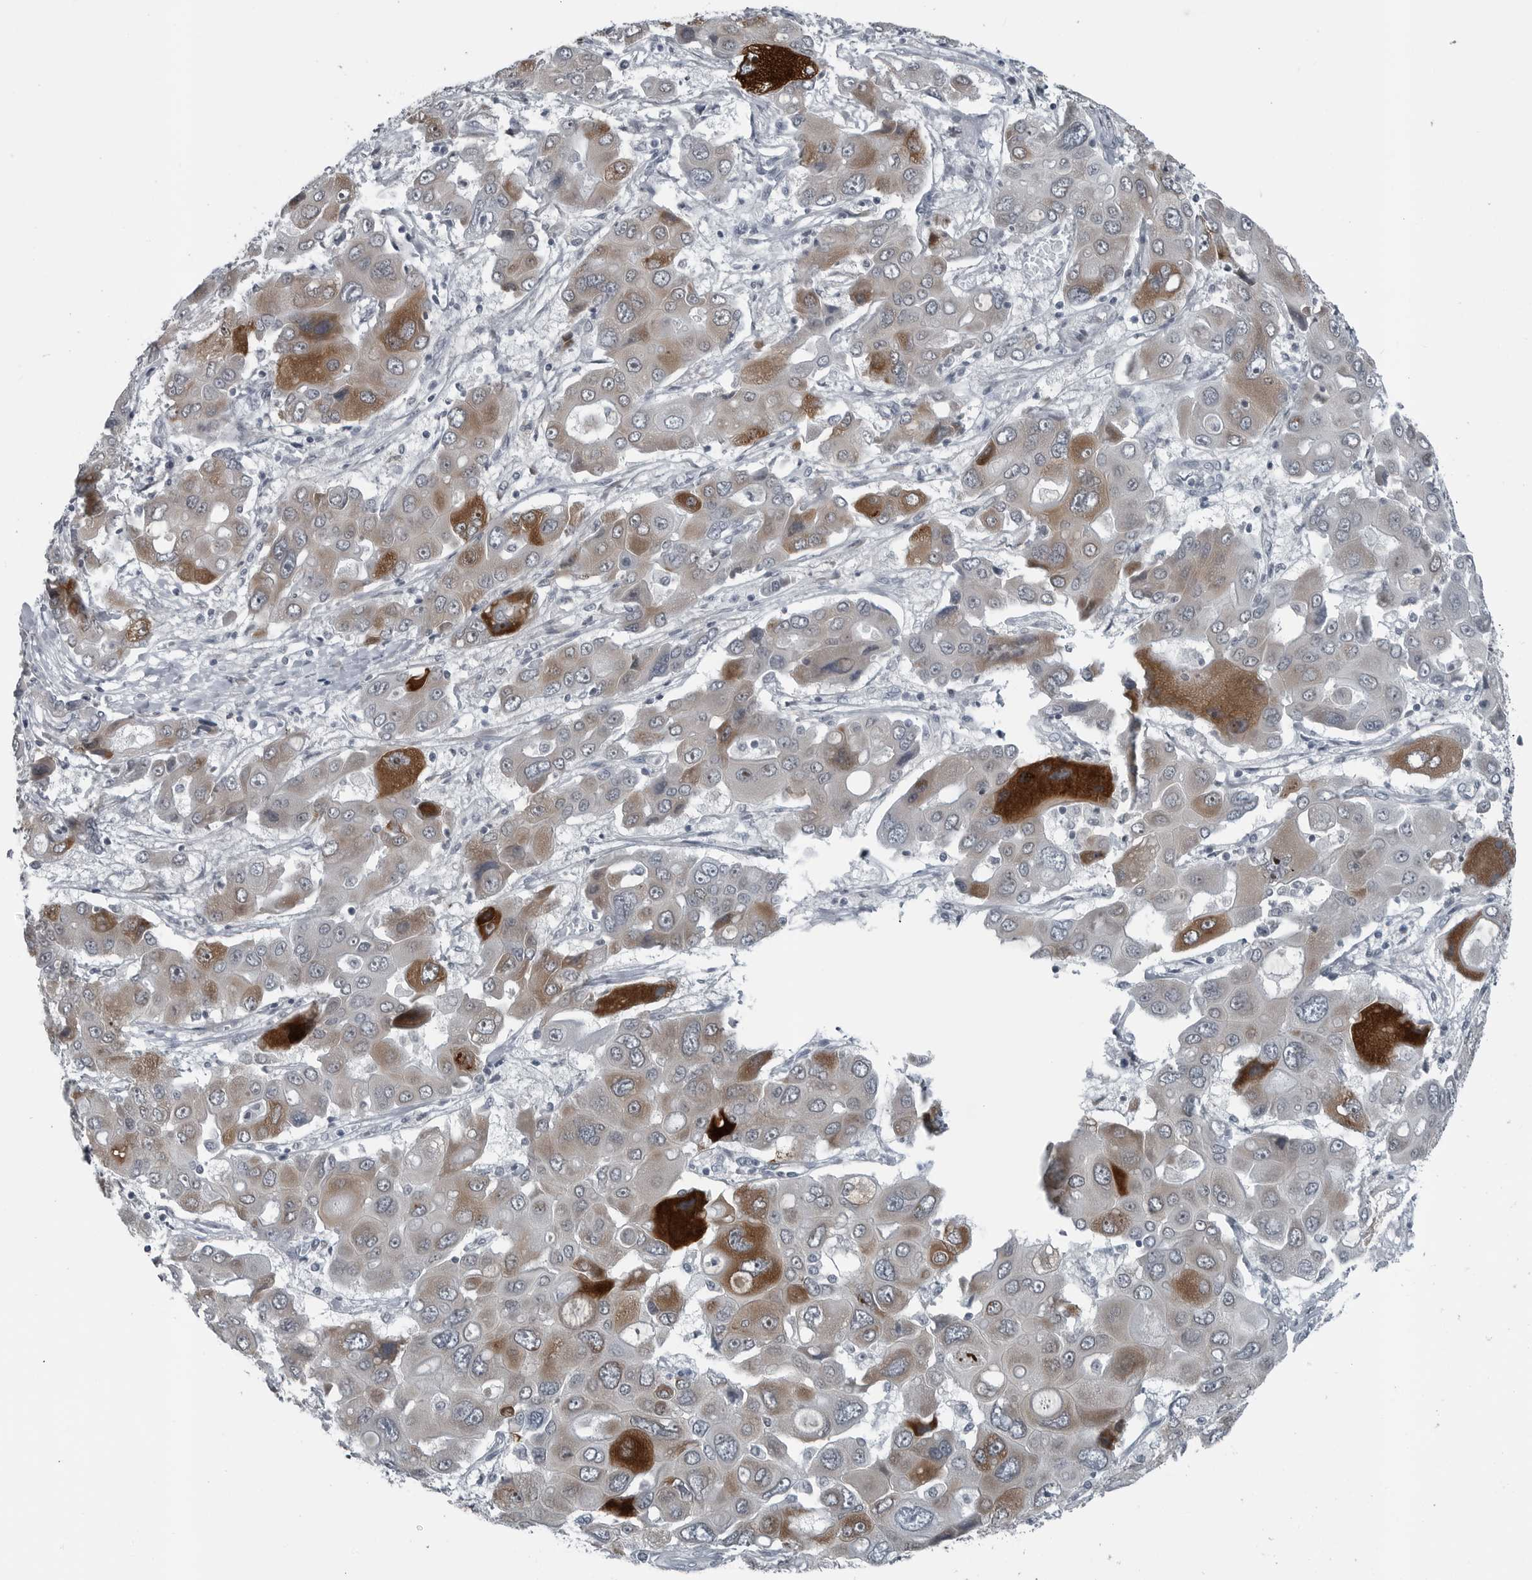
{"staining": {"intensity": "moderate", "quantity": "25%-75%", "location": "cytoplasmic/membranous,nuclear"}, "tissue": "liver cancer", "cell_type": "Tumor cells", "image_type": "cancer", "snomed": [{"axis": "morphology", "description": "Cholangiocarcinoma"}, {"axis": "topography", "description": "Liver"}], "caption": "Liver cancer (cholangiocarcinoma) stained with immunohistochemistry (IHC) reveals moderate cytoplasmic/membranous and nuclear expression in about 25%-75% of tumor cells.", "gene": "DNAAF11", "patient": {"sex": "male", "age": 67}}